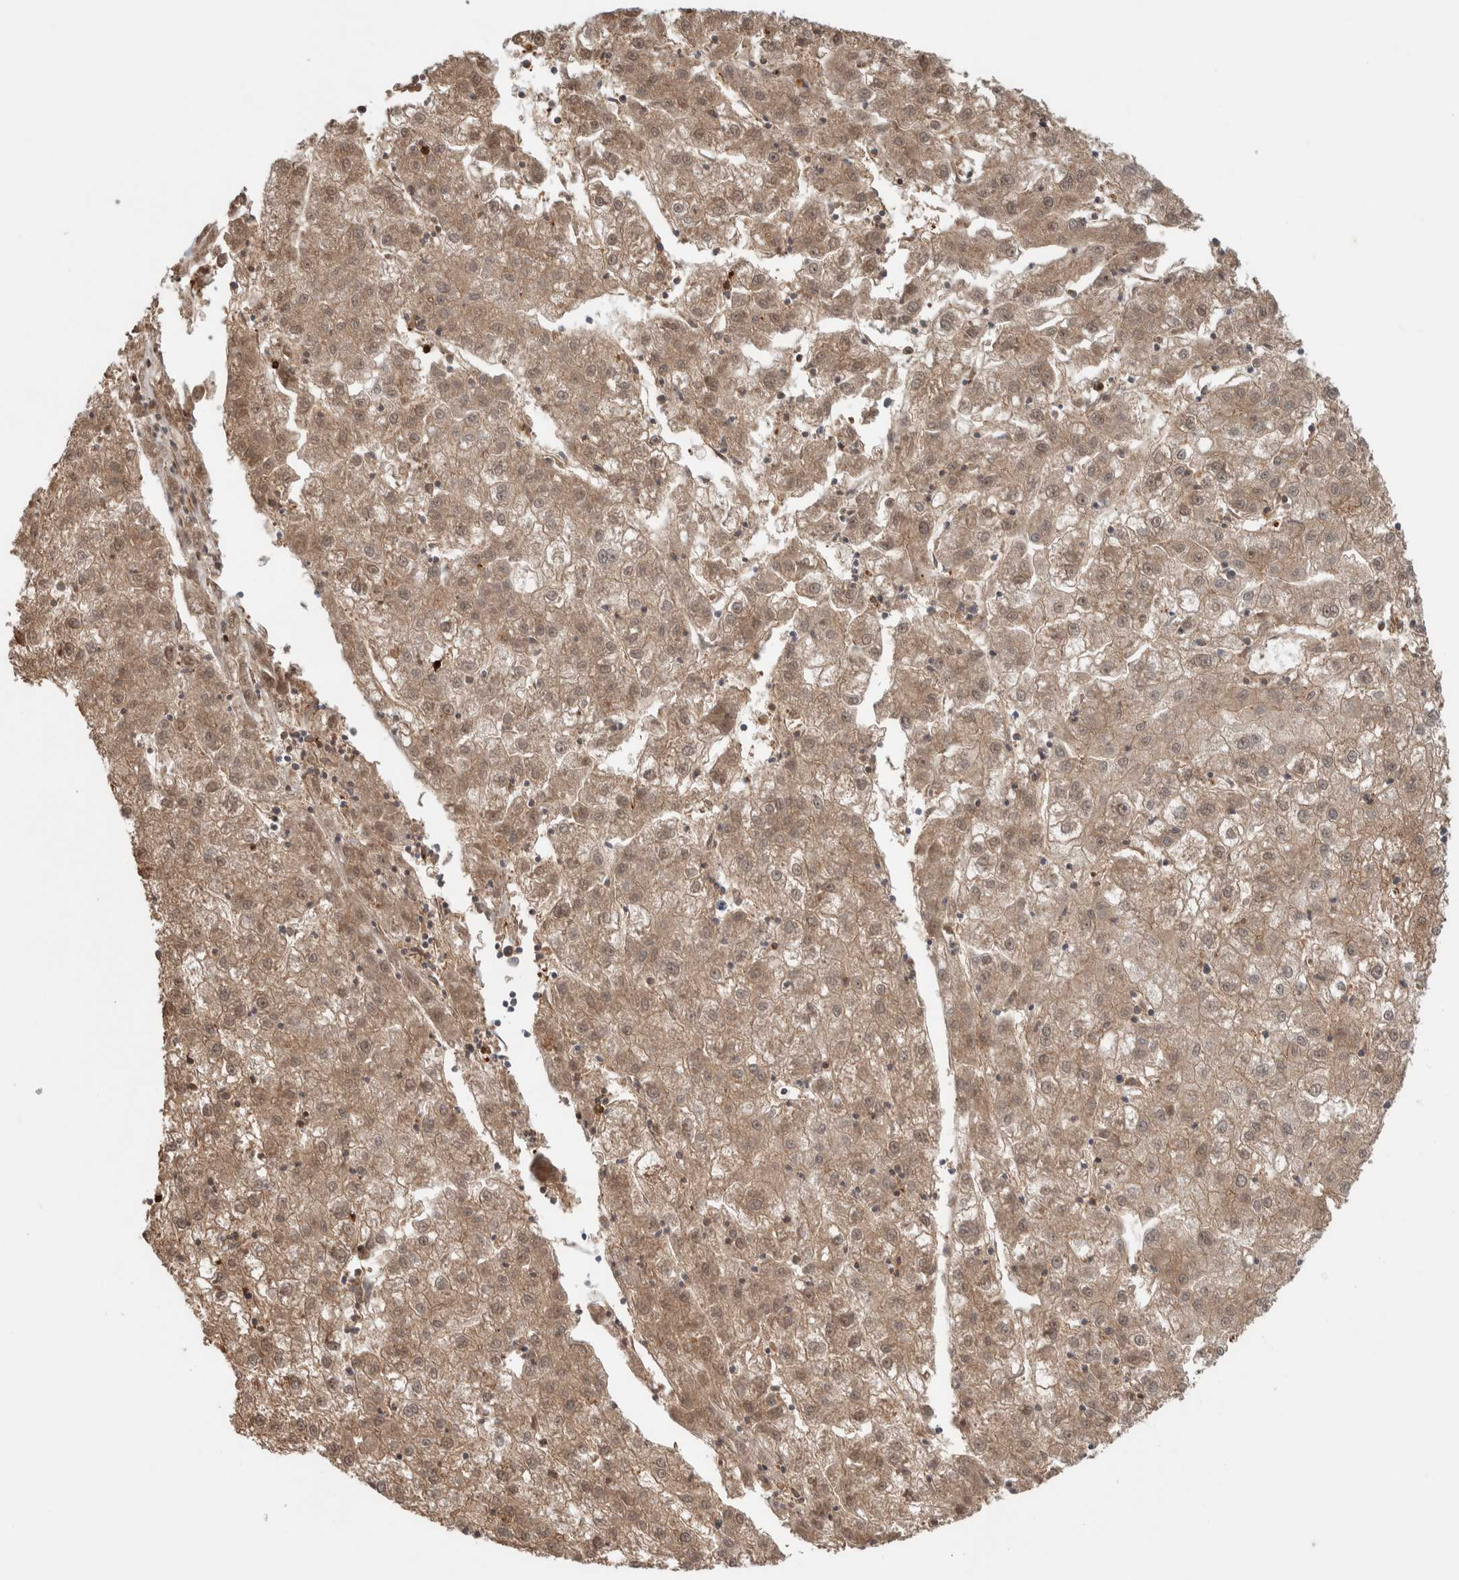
{"staining": {"intensity": "weak", "quantity": ">75%", "location": "cytoplasmic/membranous"}, "tissue": "liver cancer", "cell_type": "Tumor cells", "image_type": "cancer", "snomed": [{"axis": "morphology", "description": "Carcinoma, Hepatocellular, NOS"}, {"axis": "topography", "description": "Liver"}], "caption": "Human liver cancer stained with a brown dye displays weak cytoplasmic/membranous positive staining in approximately >75% of tumor cells.", "gene": "CNTROB", "patient": {"sex": "male", "age": 72}}